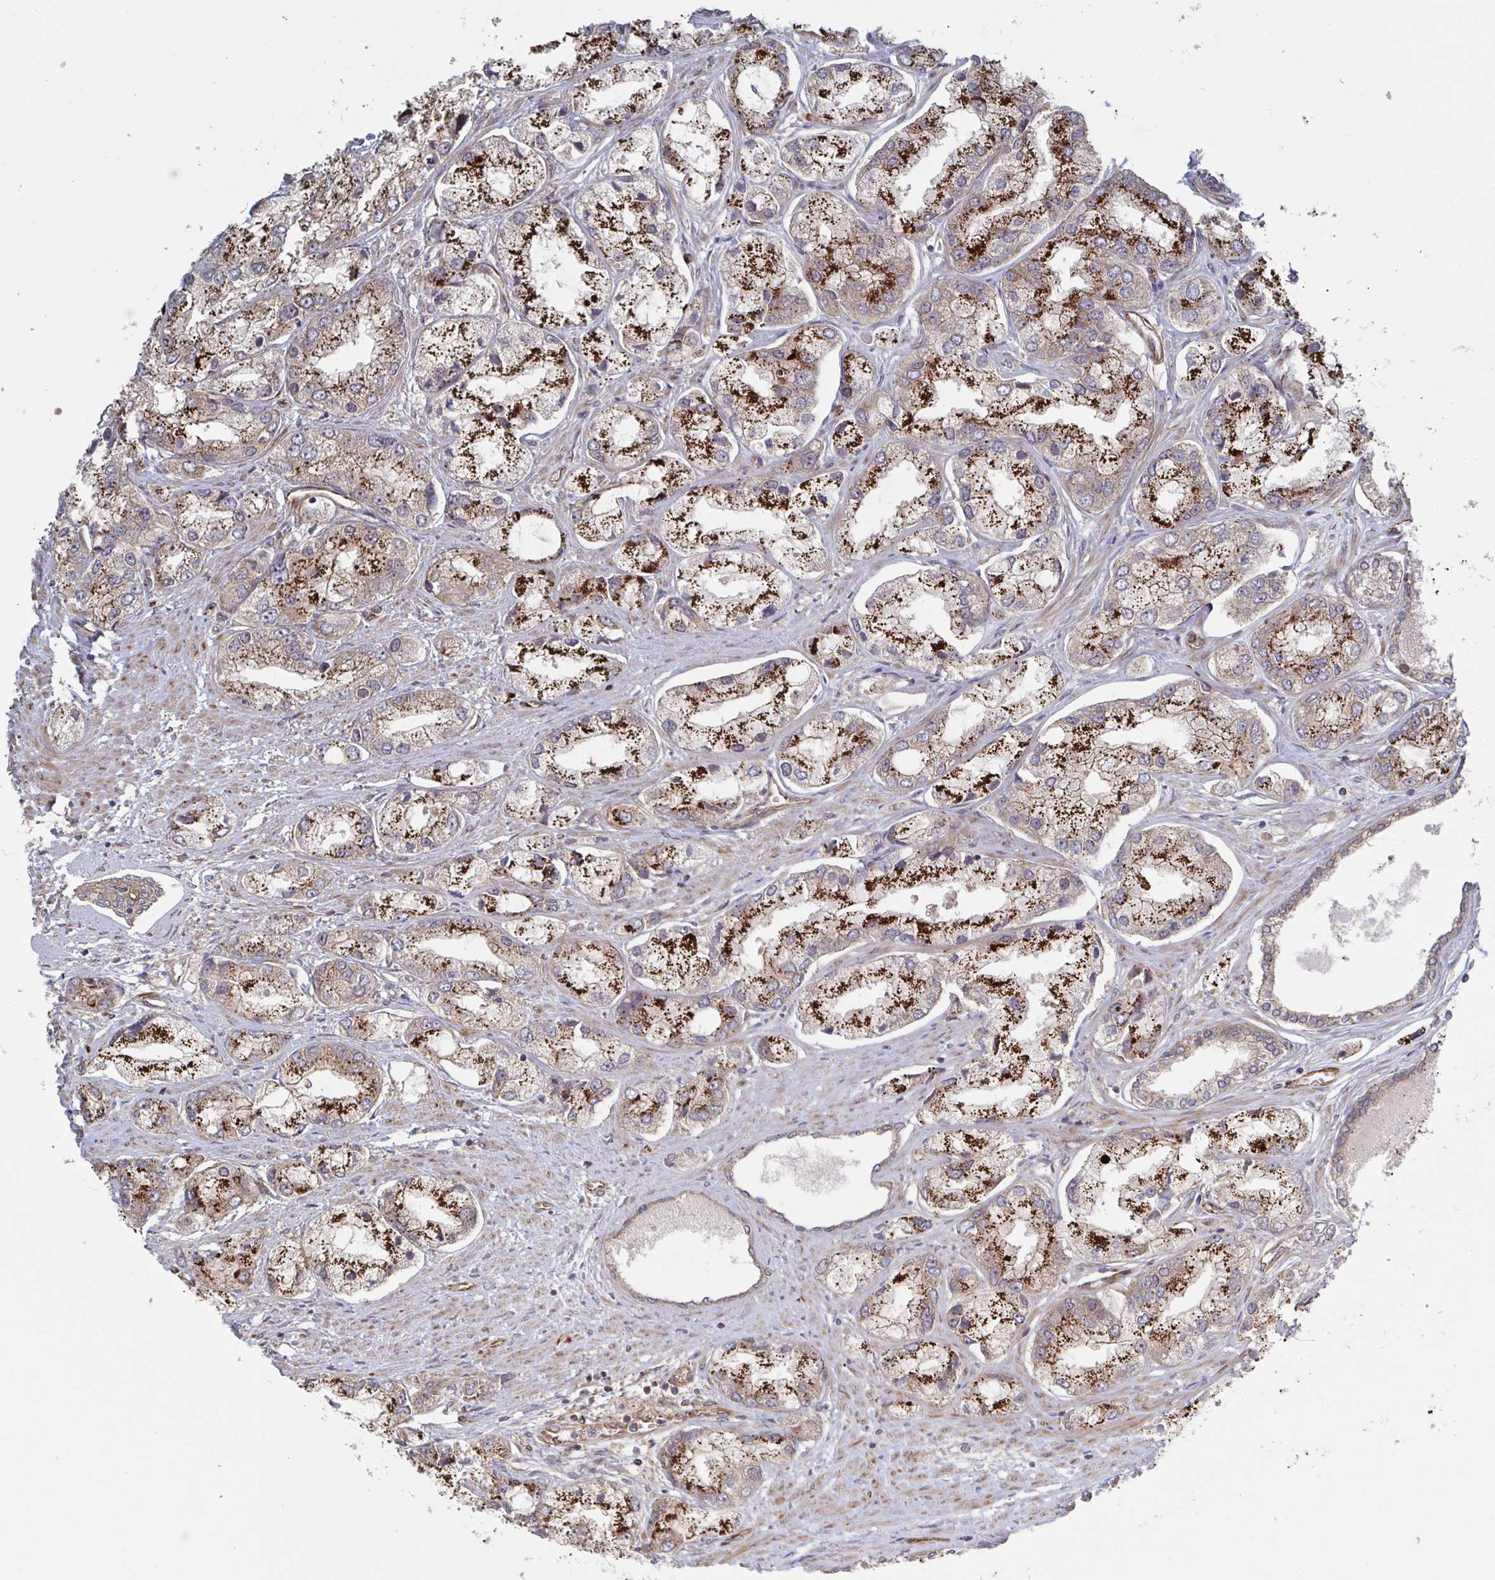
{"staining": {"intensity": "strong", "quantity": ">75%", "location": "cytoplasmic/membranous"}, "tissue": "prostate cancer", "cell_type": "Tumor cells", "image_type": "cancer", "snomed": [{"axis": "morphology", "description": "Adenocarcinoma, Low grade"}, {"axis": "topography", "description": "Prostate"}], "caption": "High-magnification brightfield microscopy of adenocarcinoma (low-grade) (prostate) stained with DAB (brown) and counterstained with hematoxylin (blue). tumor cells exhibit strong cytoplasmic/membranous expression is appreciated in approximately>75% of cells. (Stains: DAB in brown, nuclei in blue, Microscopy: brightfield microscopy at high magnification).", "gene": "DVL3", "patient": {"sex": "male", "age": 69}}